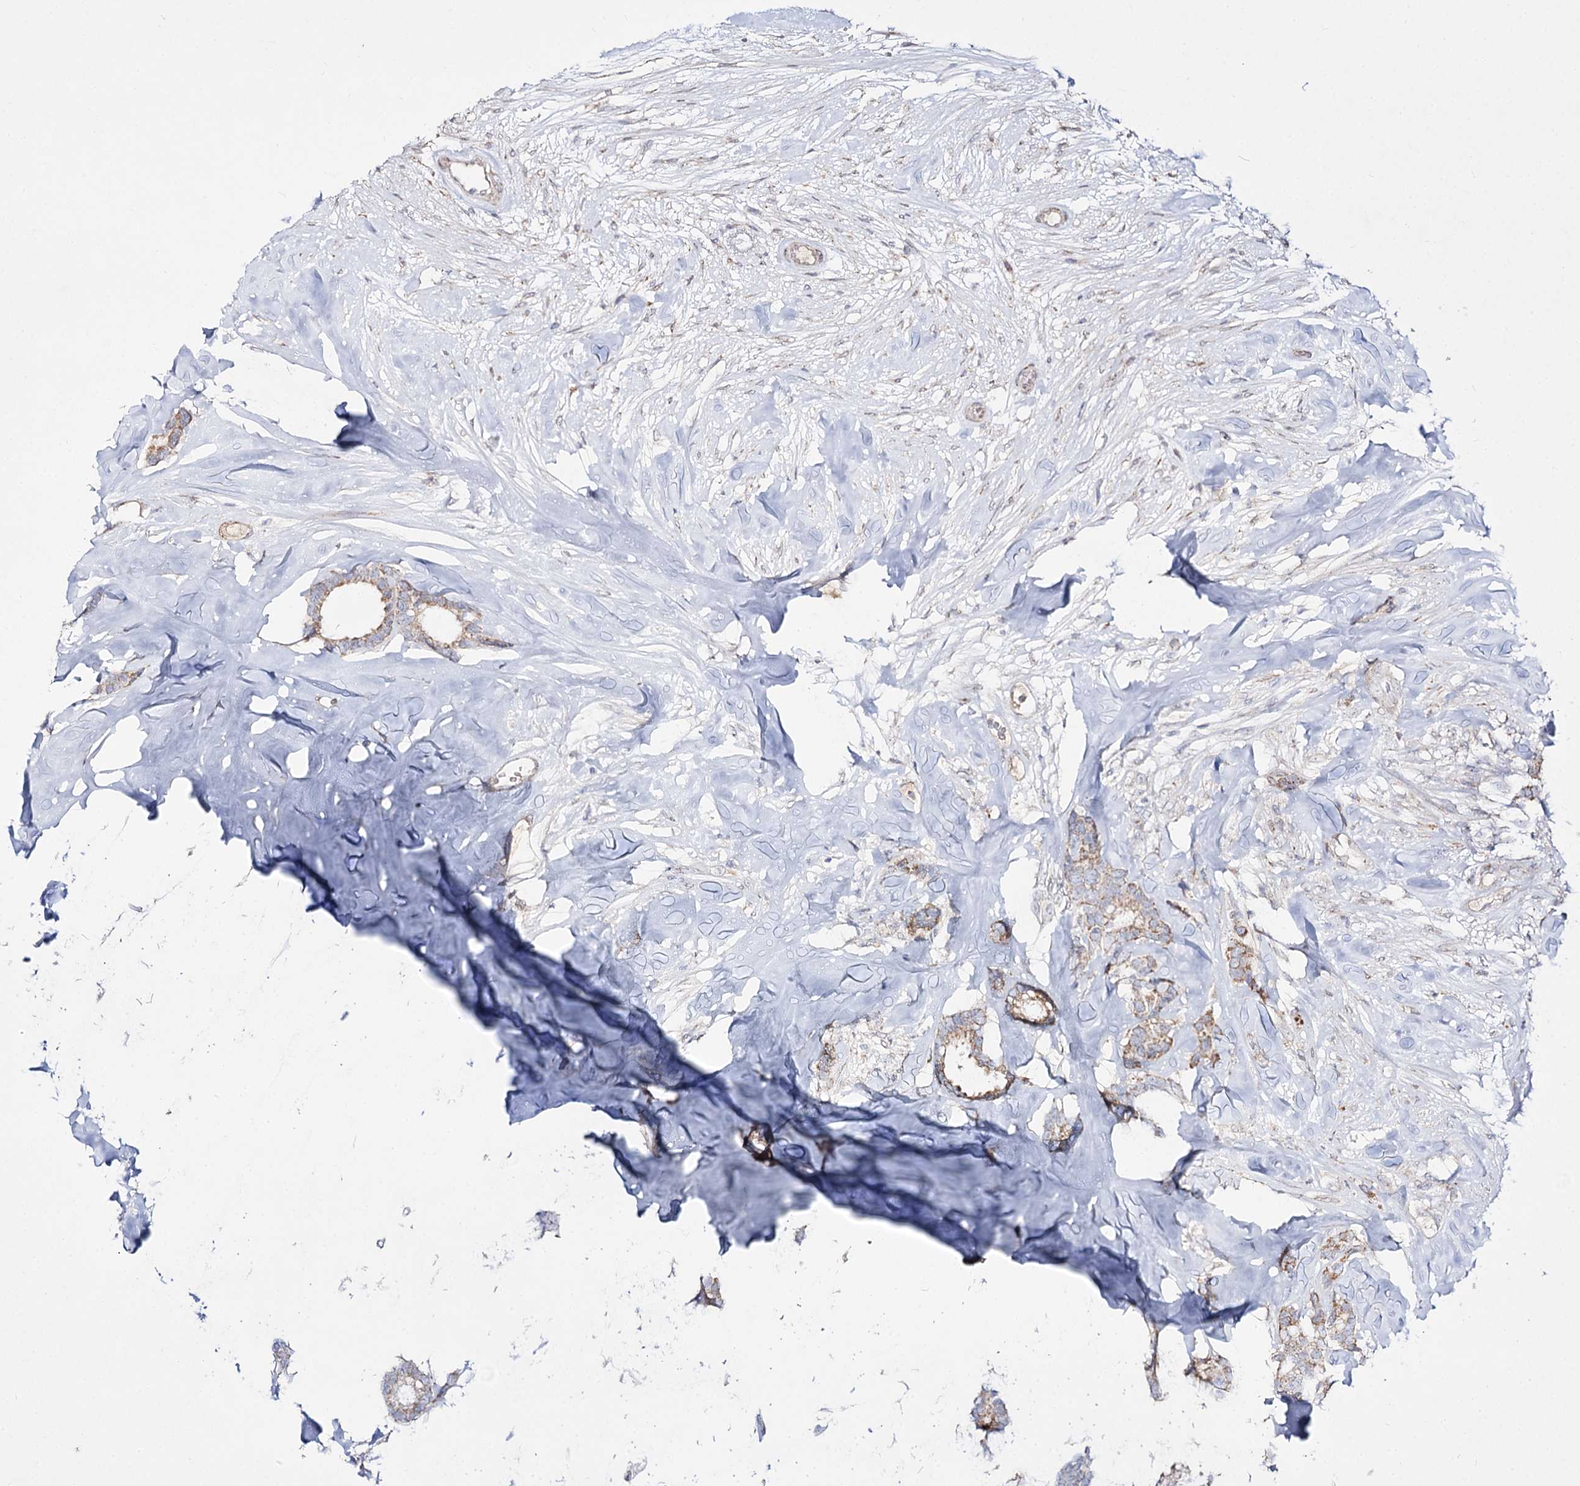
{"staining": {"intensity": "weak", "quantity": "25%-75%", "location": "cytoplasmic/membranous"}, "tissue": "breast cancer", "cell_type": "Tumor cells", "image_type": "cancer", "snomed": [{"axis": "morphology", "description": "Duct carcinoma"}, {"axis": "topography", "description": "Breast"}], "caption": "Breast cancer (invasive ductal carcinoma) tissue shows weak cytoplasmic/membranous positivity in approximately 25%-75% of tumor cells Immunohistochemistry stains the protein in brown and the nuclei are stained blue.", "gene": "C11orf80", "patient": {"sex": "female", "age": 87}}